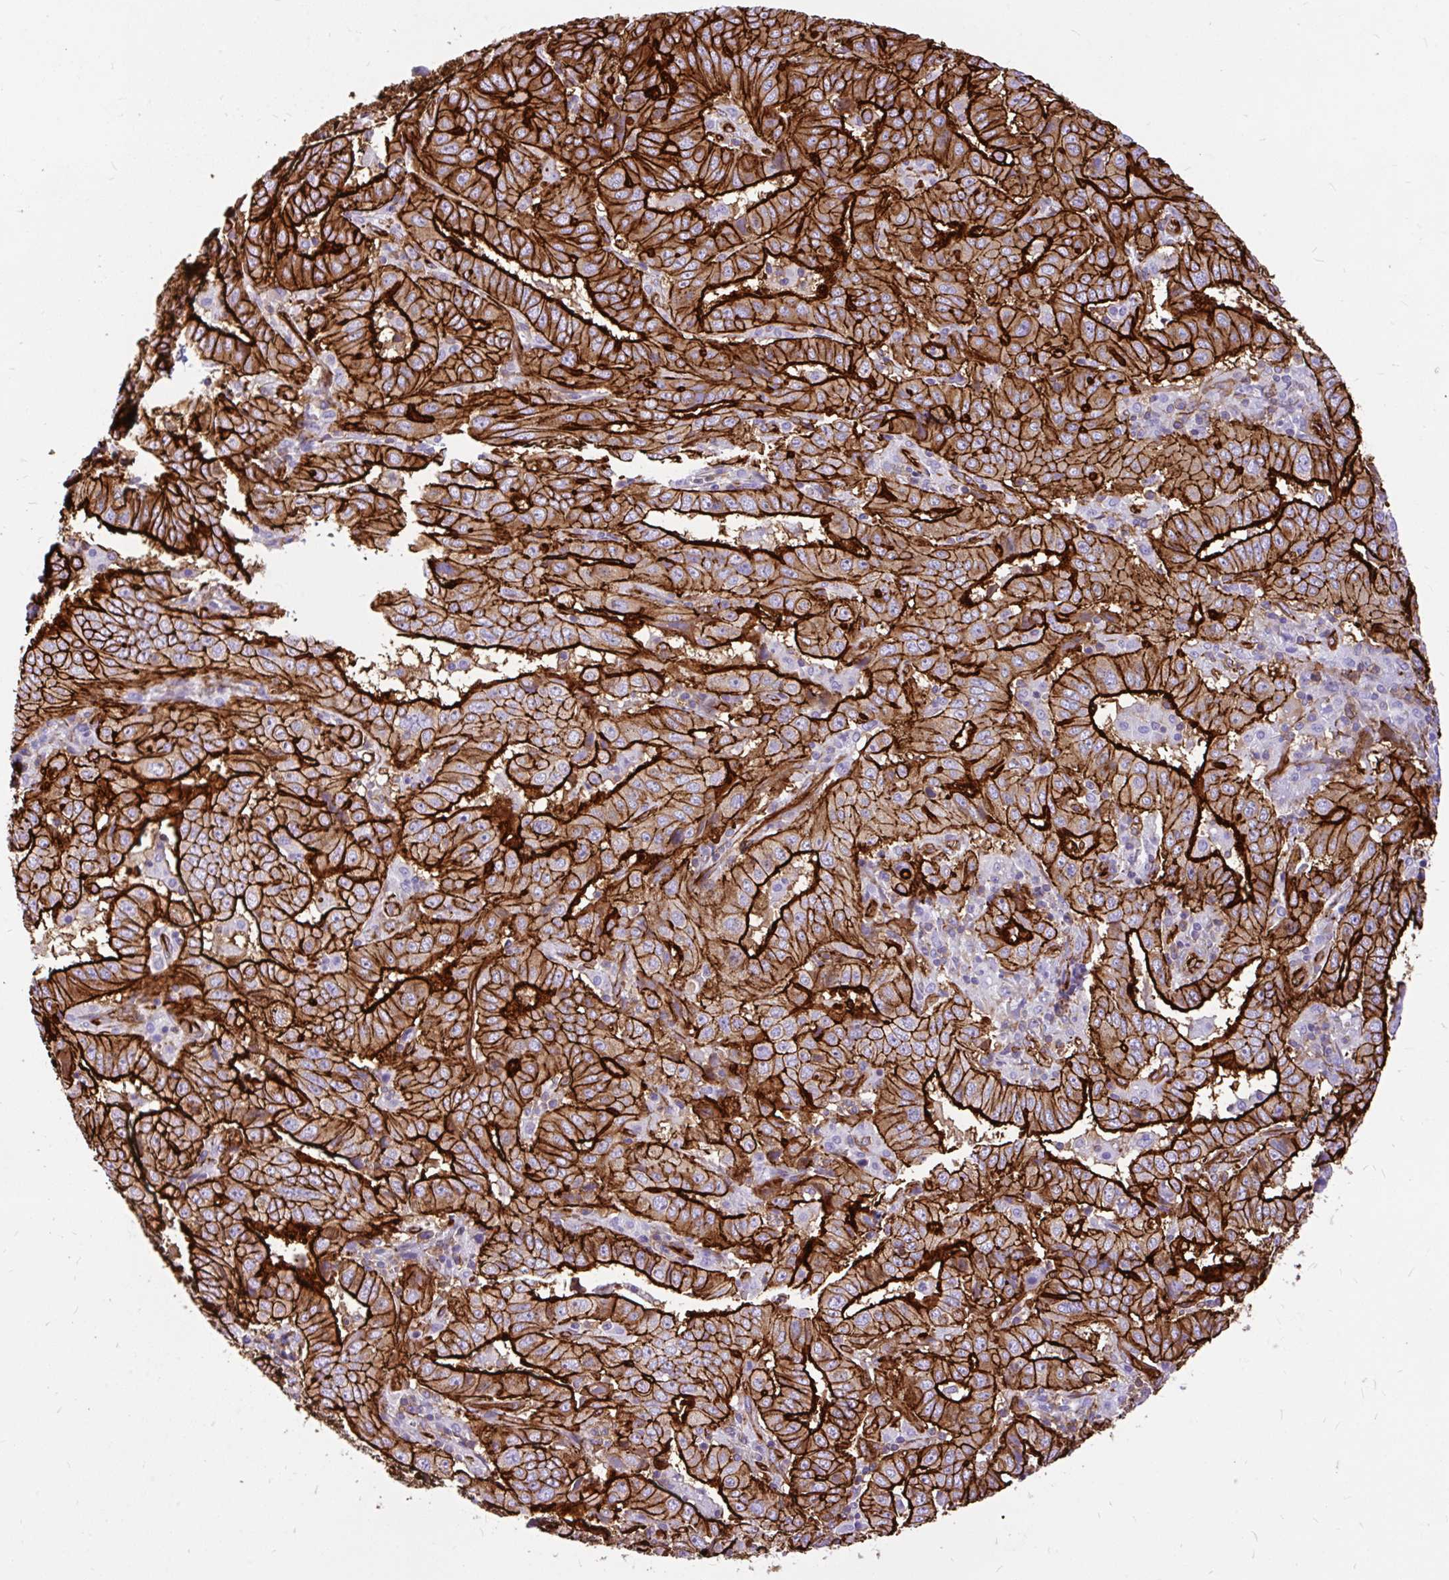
{"staining": {"intensity": "strong", "quantity": ">75%", "location": "cytoplasmic/membranous"}, "tissue": "pancreatic cancer", "cell_type": "Tumor cells", "image_type": "cancer", "snomed": [{"axis": "morphology", "description": "Adenocarcinoma, NOS"}, {"axis": "topography", "description": "Pancreas"}], "caption": "Strong cytoplasmic/membranous positivity is appreciated in about >75% of tumor cells in adenocarcinoma (pancreatic).", "gene": "MAP1LC3B", "patient": {"sex": "male", "age": 63}}